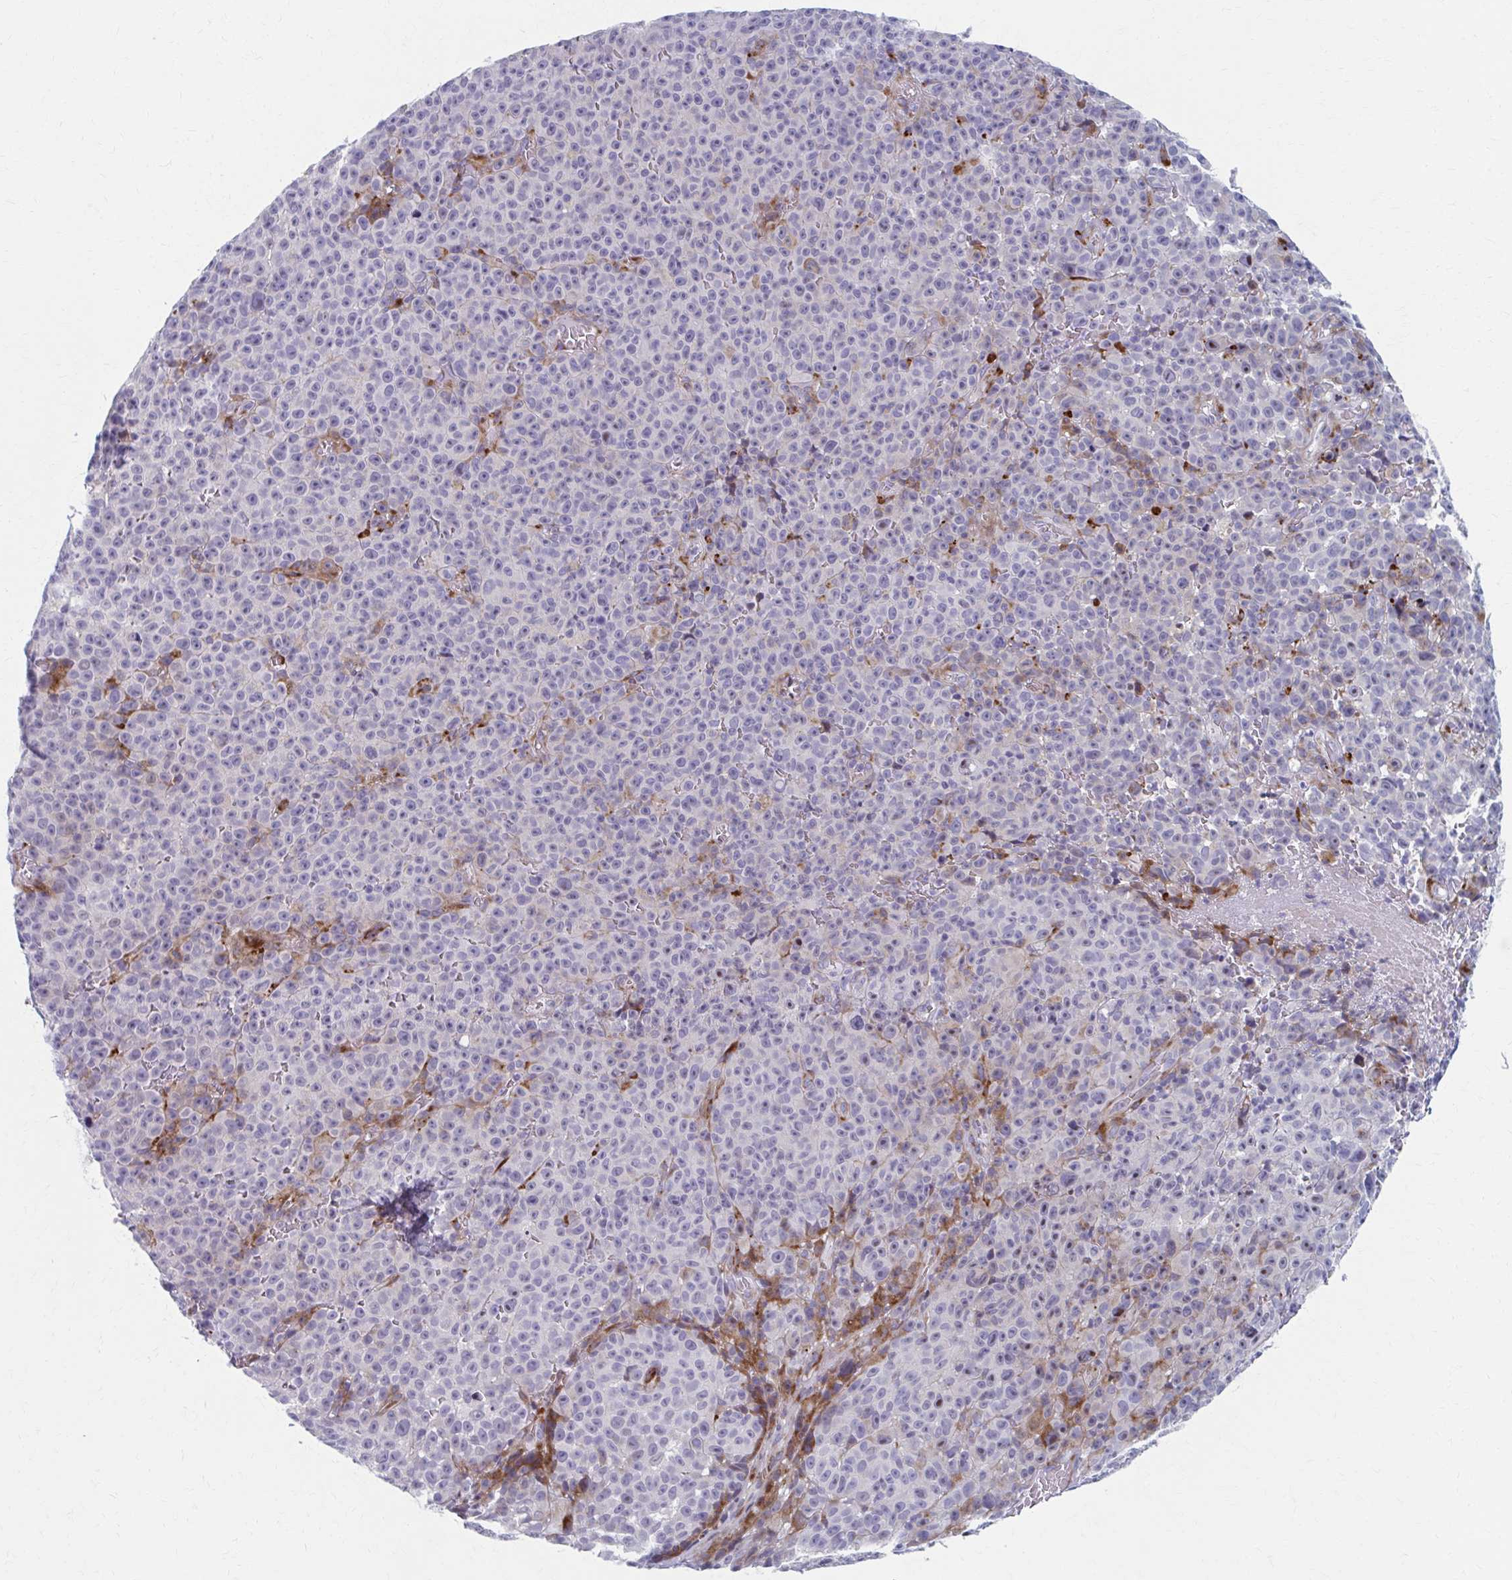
{"staining": {"intensity": "negative", "quantity": "none", "location": "none"}, "tissue": "melanoma", "cell_type": "Tumor cells", "image_type": "cancer", "snomed": [{"axis": "morphology", "description": "Malignant melanoma, NOS"}, {"axis": "topography", "description": "Skin"}], "caption": "IHC of human melanoma demonstrates no positivity in tumor cells.", "gene": "OLFM2", "patient": {"sex": "female", "age": 82}}